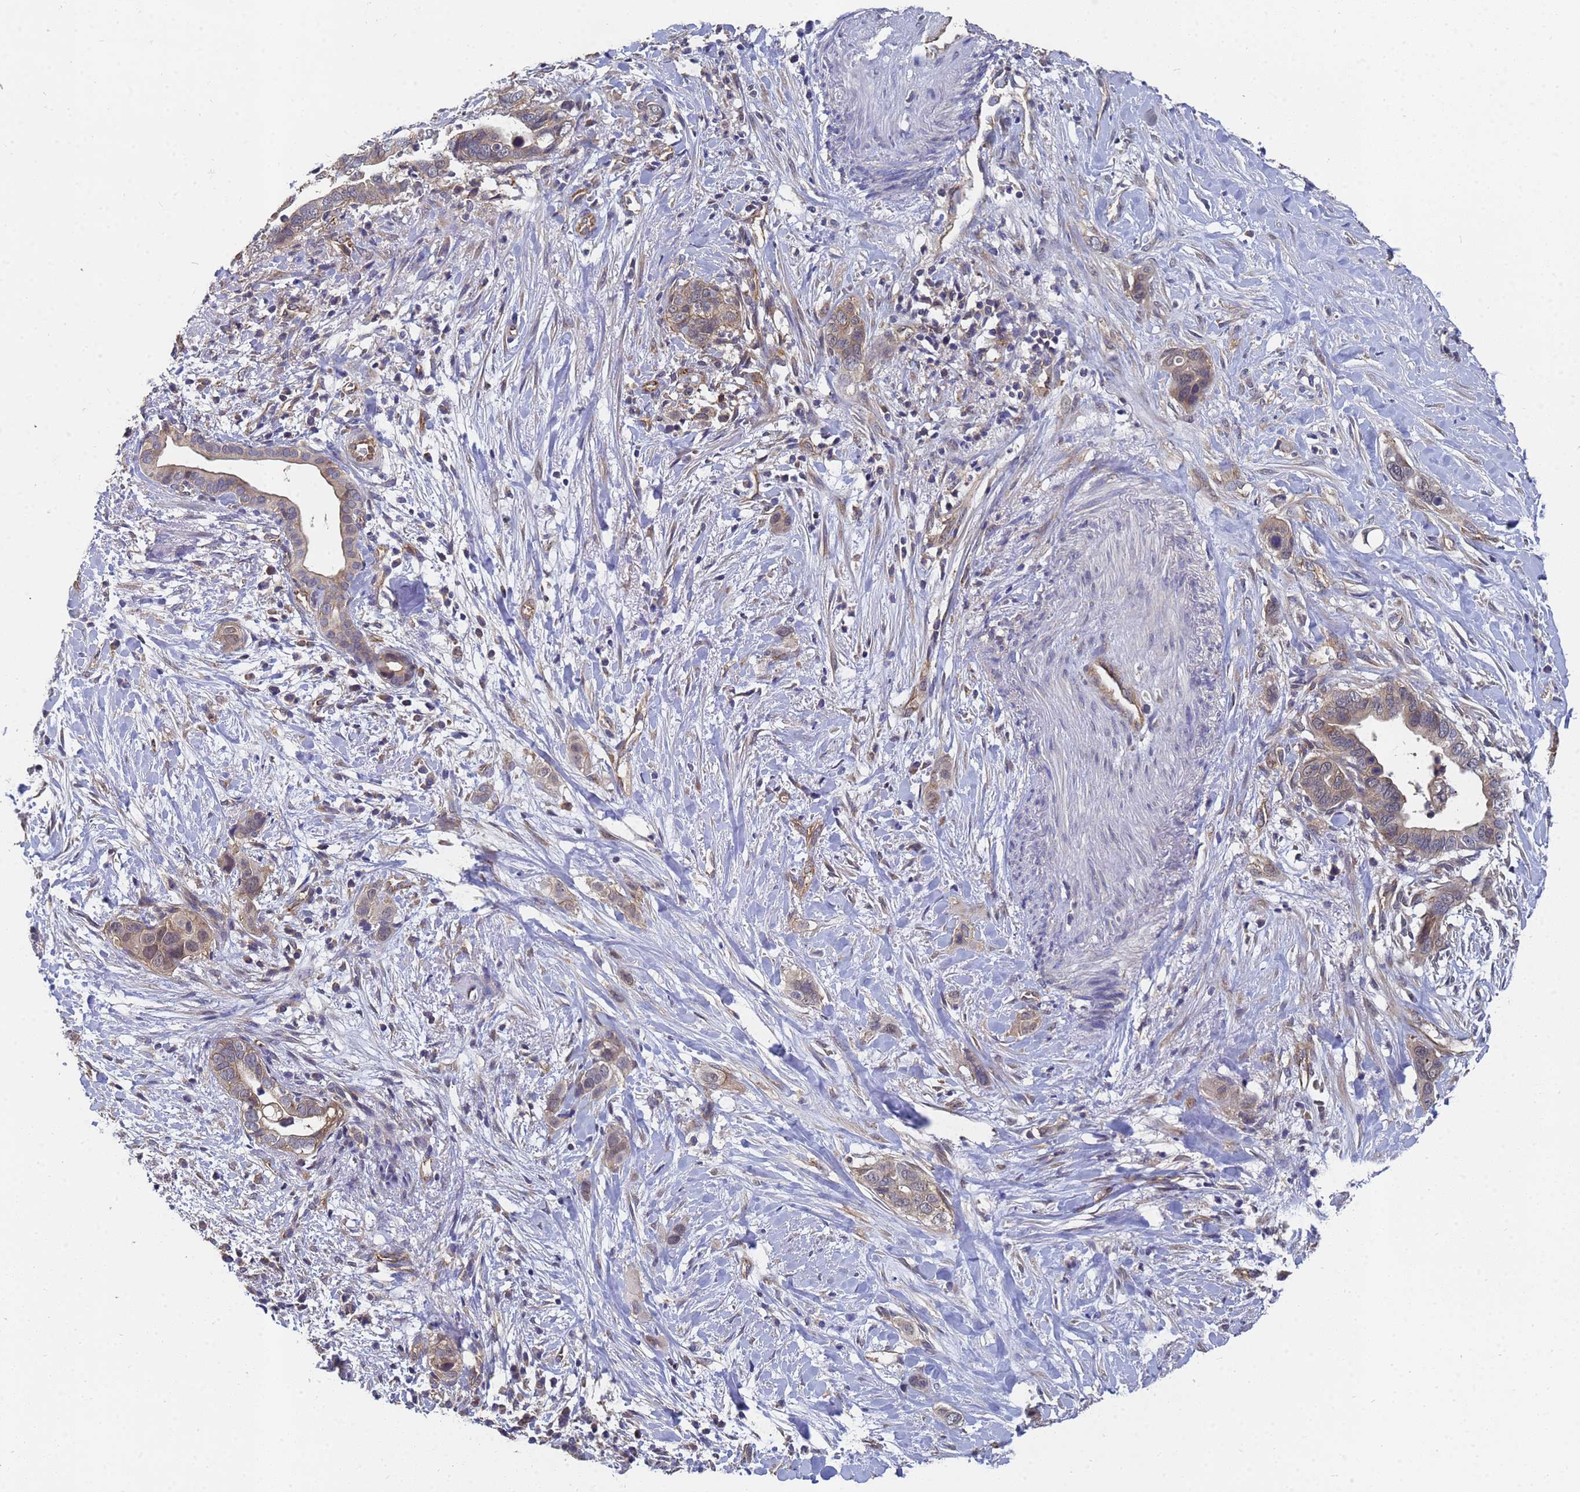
{"staining": {"intensity": "moderate", "quantity": "25%-75%", "location": "cytoplasmic/membranous,nuclear"}, "tissue": "liver cancer", "cell_type": "Tumor cells", "image_type": "cancer", "snomed": [{"axis": "morphology", "description": "Cholangiocarcinoma"}, {"axis": "topography", "description": "Liver"}], "caption": "The immunohistochemical stain labels moderate cytoplasmic/membranous and nuclear positivity in tumor cells of liver cancer tissue.", "gene": "ALS2CL", "patient": {"sex": "female", "age": 79}}